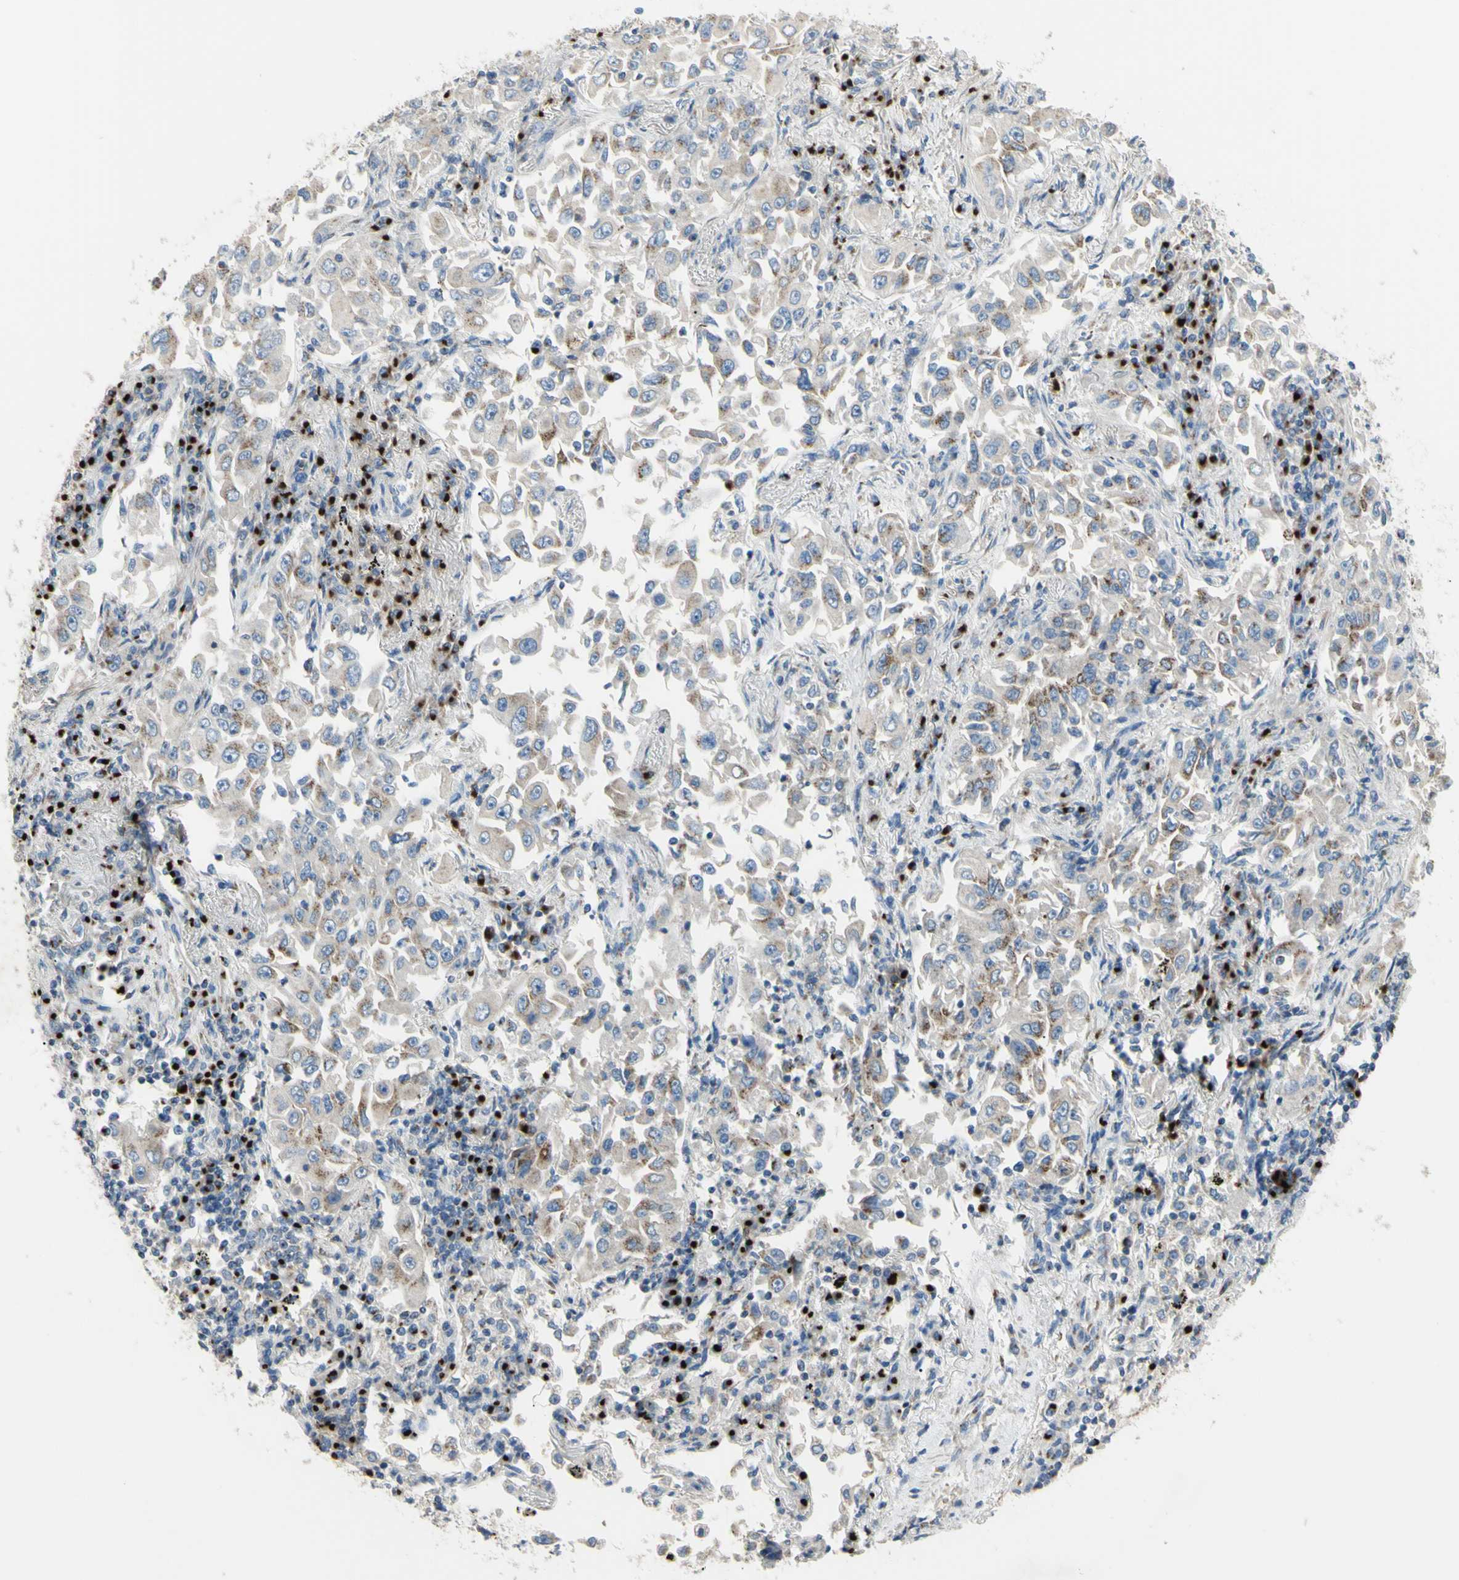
{"staining": {"intensity": "moderate", "quantity": "<25%", "location": "cytoplasmic/membranous"}, "tissue": "lung cancer", "cell_type": "Tumor cells", "image_type": "cancer", "snomed": [{"axis": "morphology", "description": "Adenocarcinoma, NOS"}, {"axis": "topography", "description": "Lung"}], "caption": "Protein positivity by immunohistochemistry (IHC) displays moderate cytoplasmic/membranous positivity in about <25% of tumor cells in adenocarcinoma (lung).", "gene": "B4GALT3", "patient": {"sex": "male", "age": 84}}